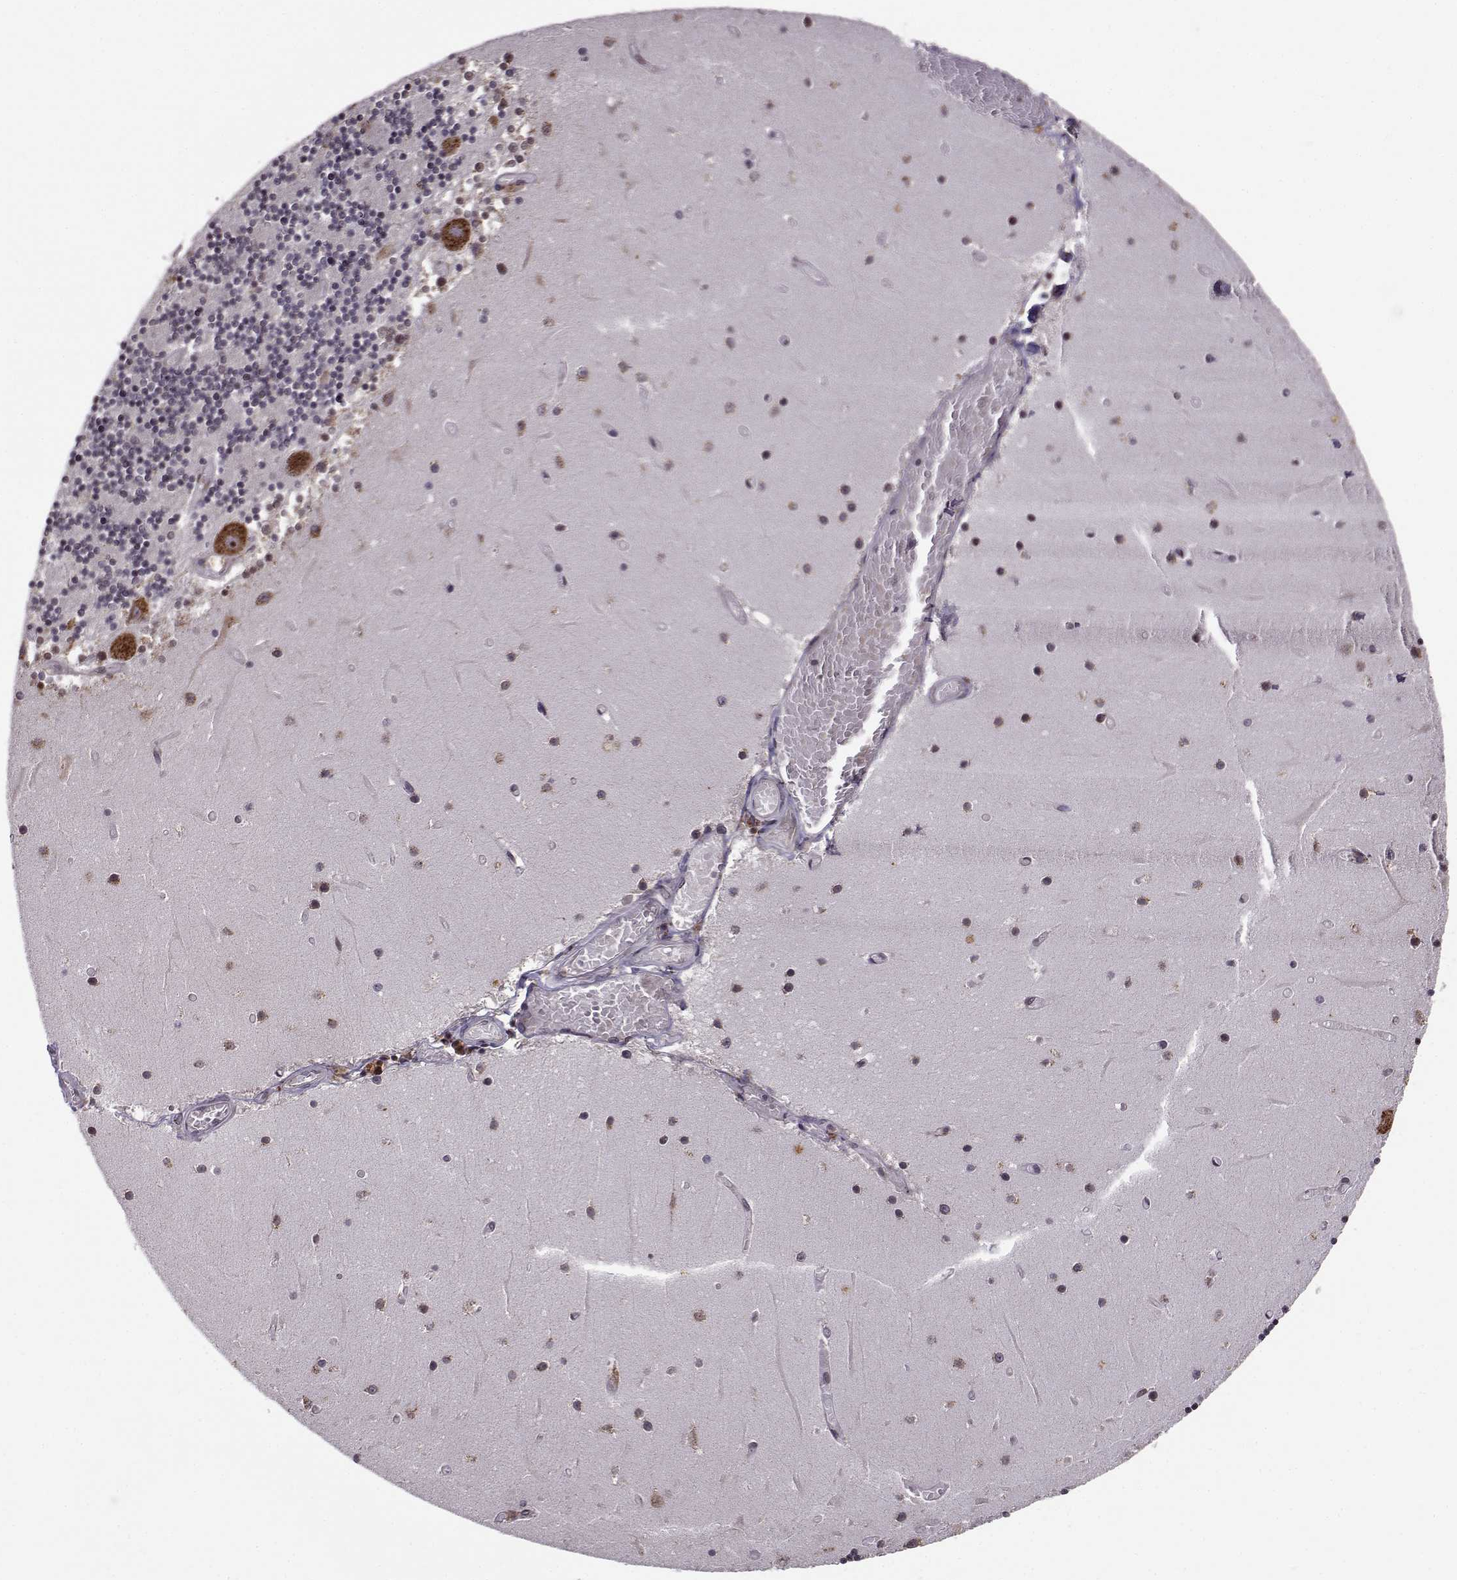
{"staining": {"intensity": "negative", "quantity": "none", "location": "none"}, "tissue": "cerebellum", "cell_type": "Cells in granular layer", "image_type": "normal", "snomed": [{"axis": "morphology", "description": "Normal tissue, NOS"}, {"axis": "topography", "description": "Cerebellum"}], "caption": "Immunohistochemistry histopathology image of benign cerebellum: cerebellum stained with DAB exhibits no significant protein expression in cells in granular layer.", "gene": "RPL31", "patient": {"sex": "female", "age": 28}}